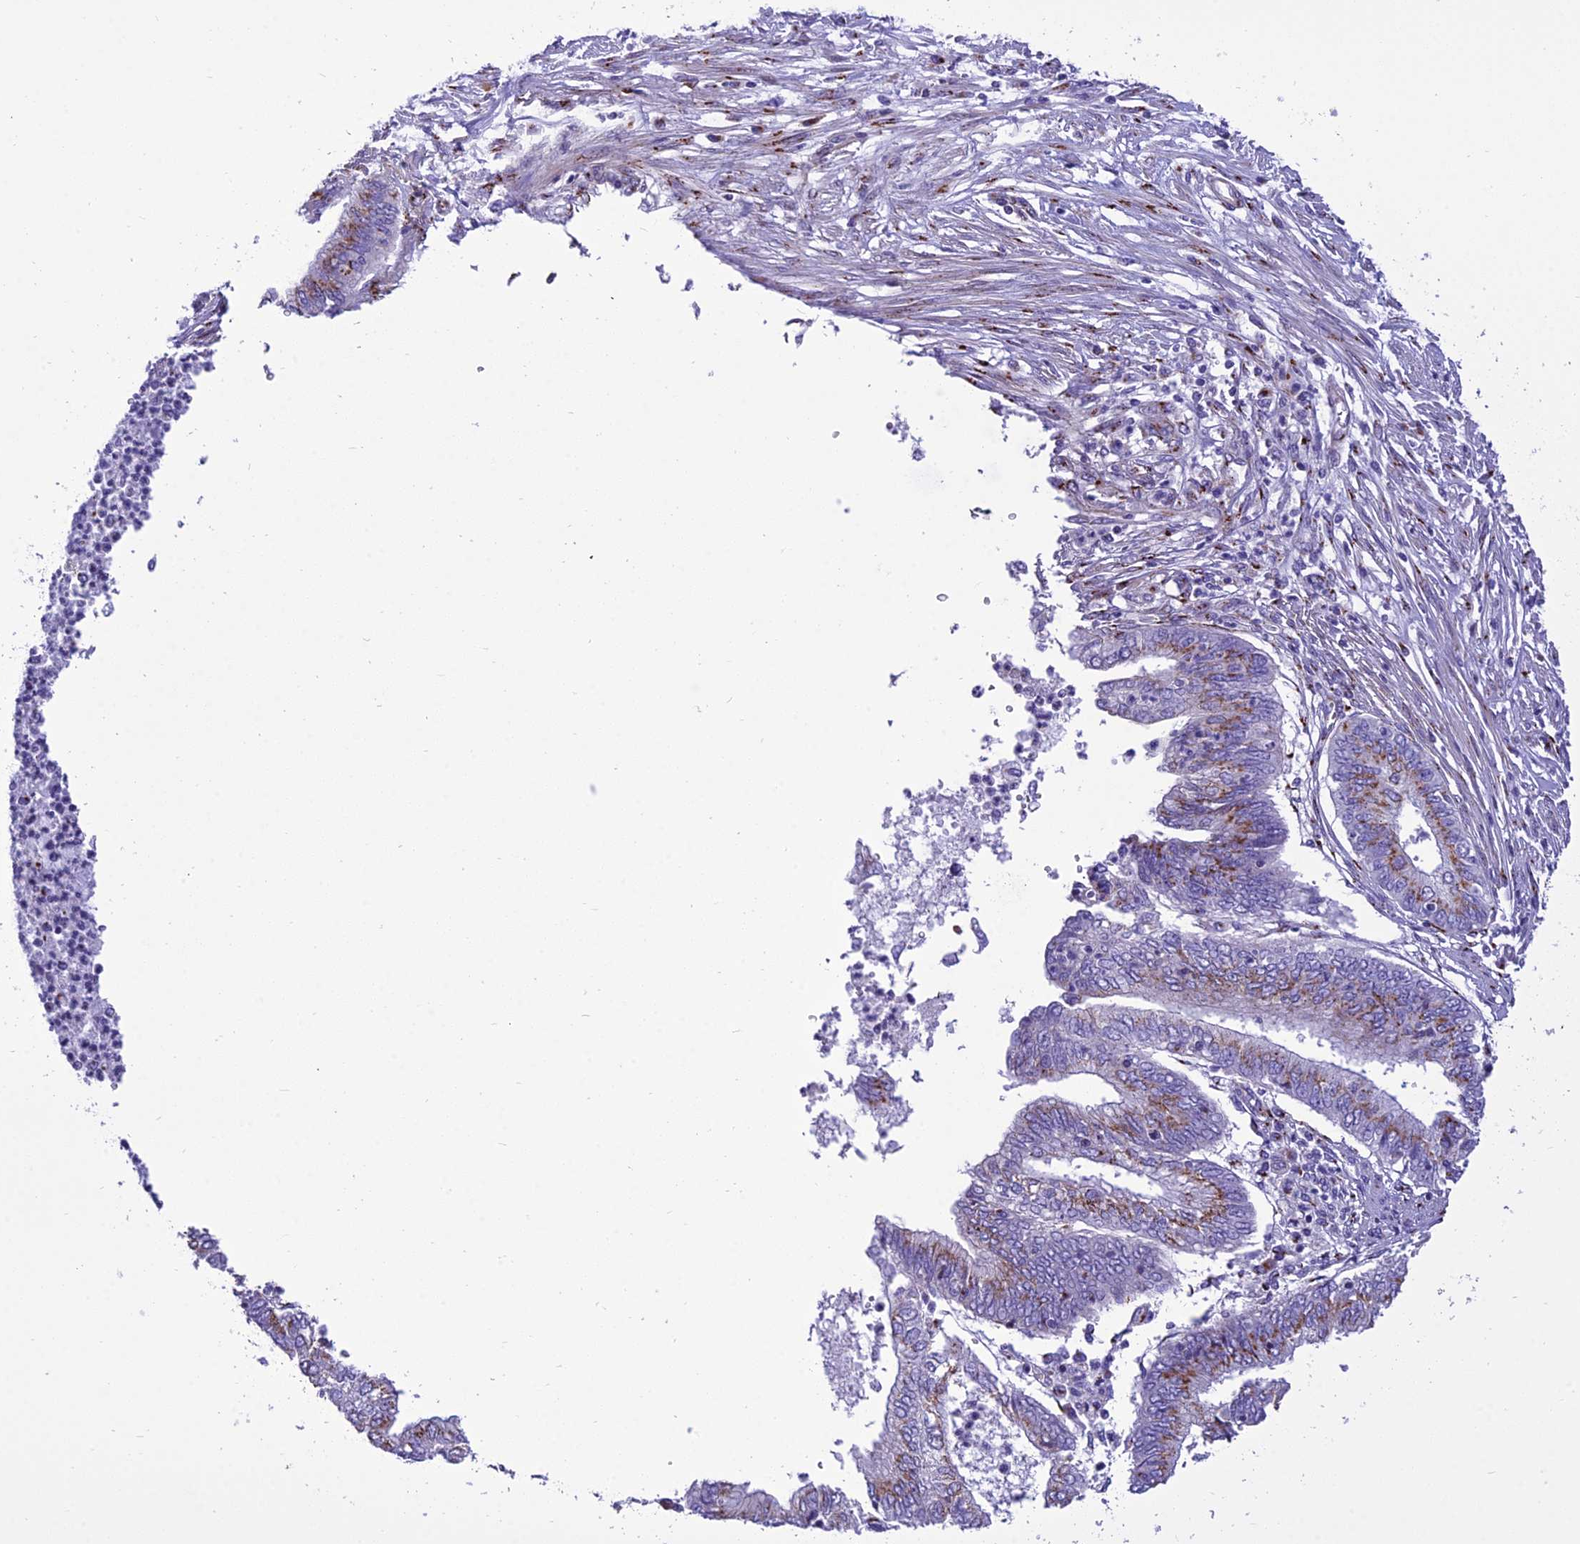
{"staining": {"intensity": "moderate", "quantity": "25%-75%", "location": "cytoplasmic/membranous"}, "tissue": "endometrial cancer", "cell_type": "Tumor cells", "image_type": "cancer", "snomed": [{"axis": "morphology", "description": "Adenocarcinoma, NOS"}, {"axis": "topography", "description": "Endometrium"}], "caption": "Endometrial cancer stained with a protein marker exhibits moderate staining in tumor cells.", "gene": "GOLM2", "patient": {"sex": "female", "age": 68}}